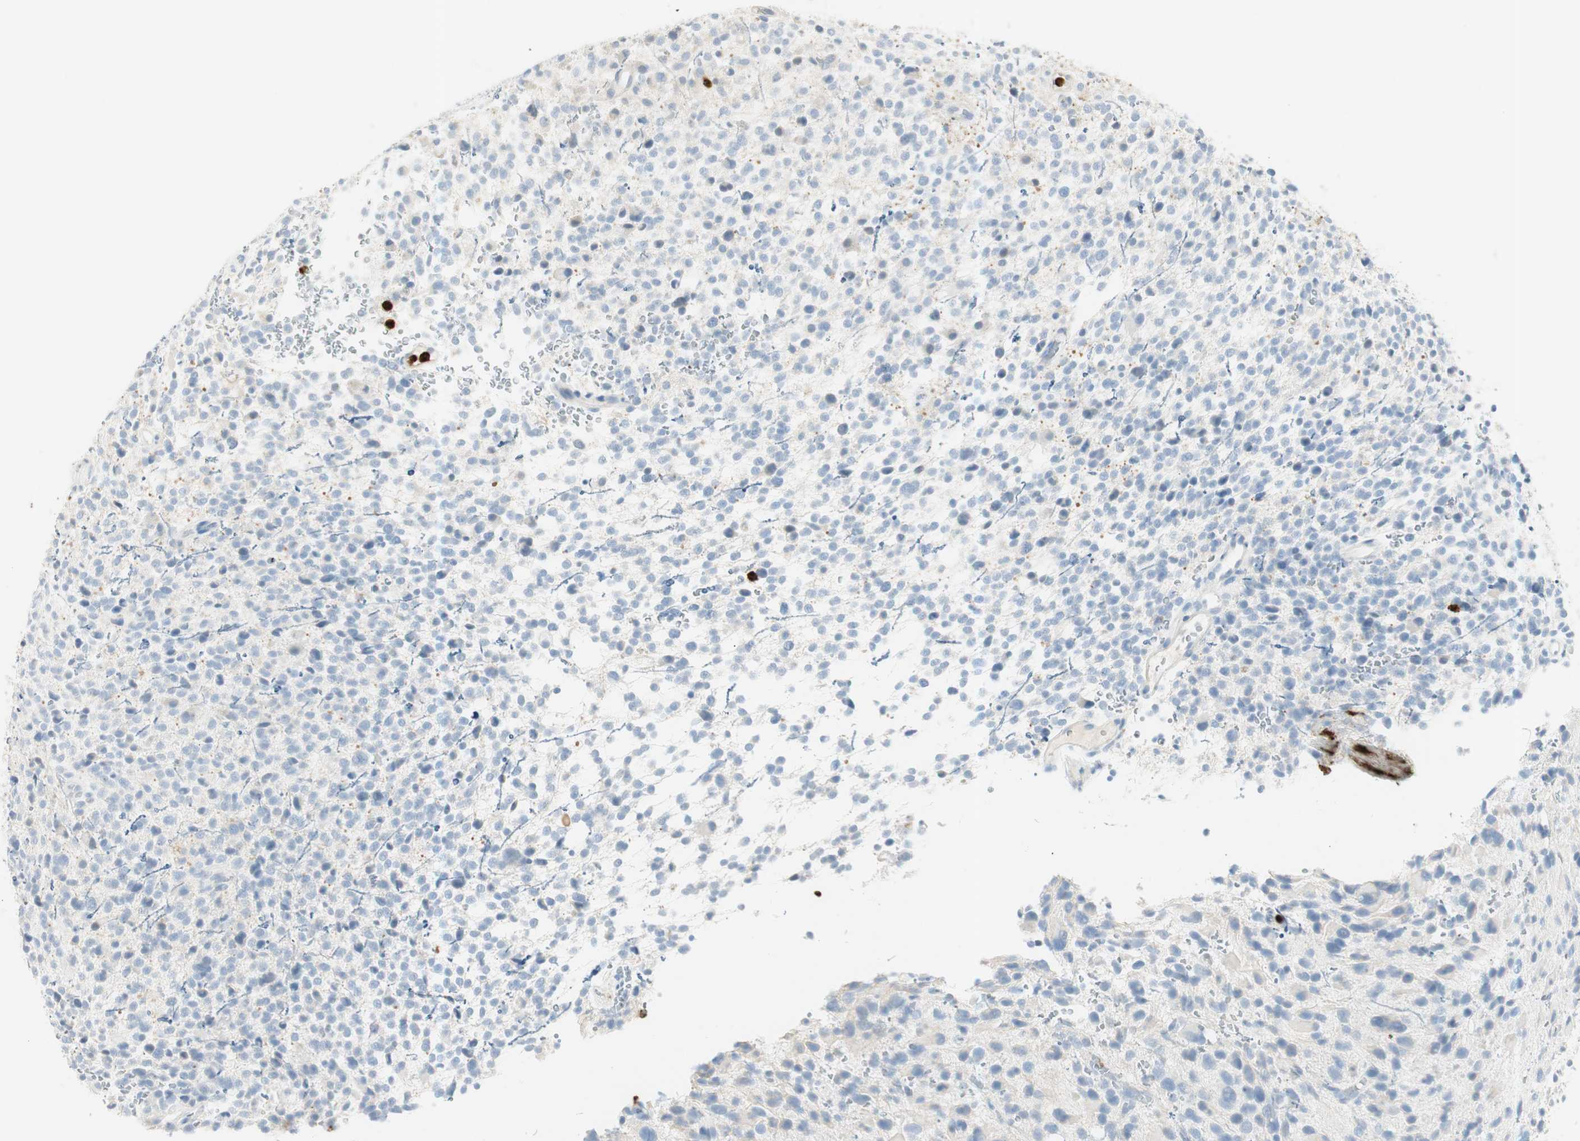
{"staining": {"intensity": "negative", "quantity": "none", "location": "none"}, "tissue": "glioma", "cell_type": "Tumor cells", "image_type": "cancer", "snomed": [{"axis": "morphology", "description": "Glioma, malignant, High grade"}, {"axis": "topography", "description": "Brain"}], "caption": "Glioma stained for a protein using immunohistochemistry displays no staining tumor cells.", "gene": "PRTN3", "patient": {"sex": "male", "age": 48}}